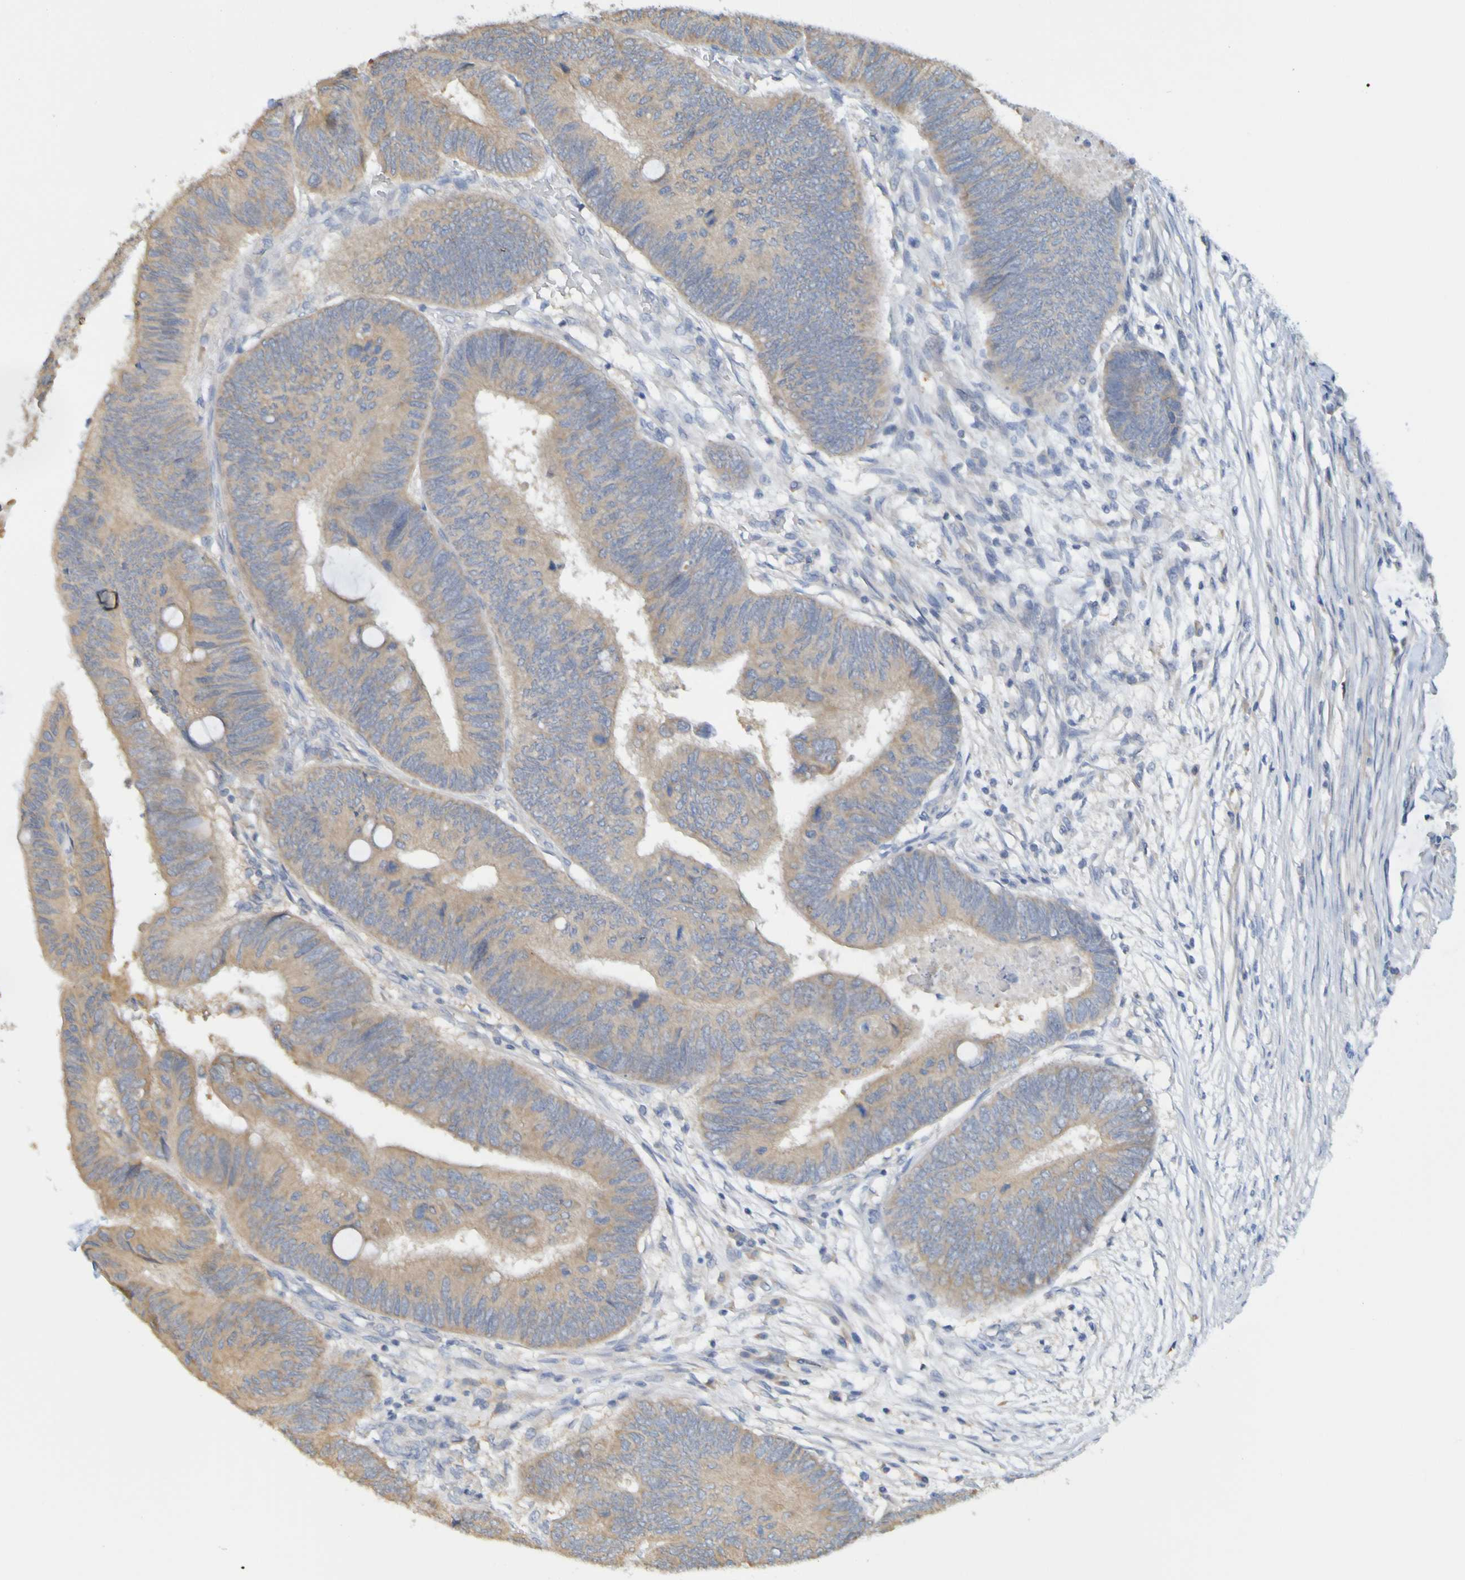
{"staining": {"intensity": "moderate", "quantity": ">75%", "location": "cytoplasmic/membranous"}, "tissue": "colorectal cancer", "cell_type": "Tumor cells", "image_type": "cancer", "snomed": [{"axis": "morphology", "description": "Normal tissue, NOS"}, {"axis": "morphology", "description": "Adenocarcinoma, NOS"}, {"axis": "topography", "description": "Rectum"}, {"axis": "topography", "description": "Peripheral nerve tissue"}], "caption": "Colorectal cancer tissue displays moderate cytoplasmic/membranous staining in about >75% of tumor cells (DAB (3,3'-diaminobenzidine) IHC, brown staining for protein, blue staining for nuclei).", "gene": "NAV2", "patient": {"sex": "male", "age": 92}}